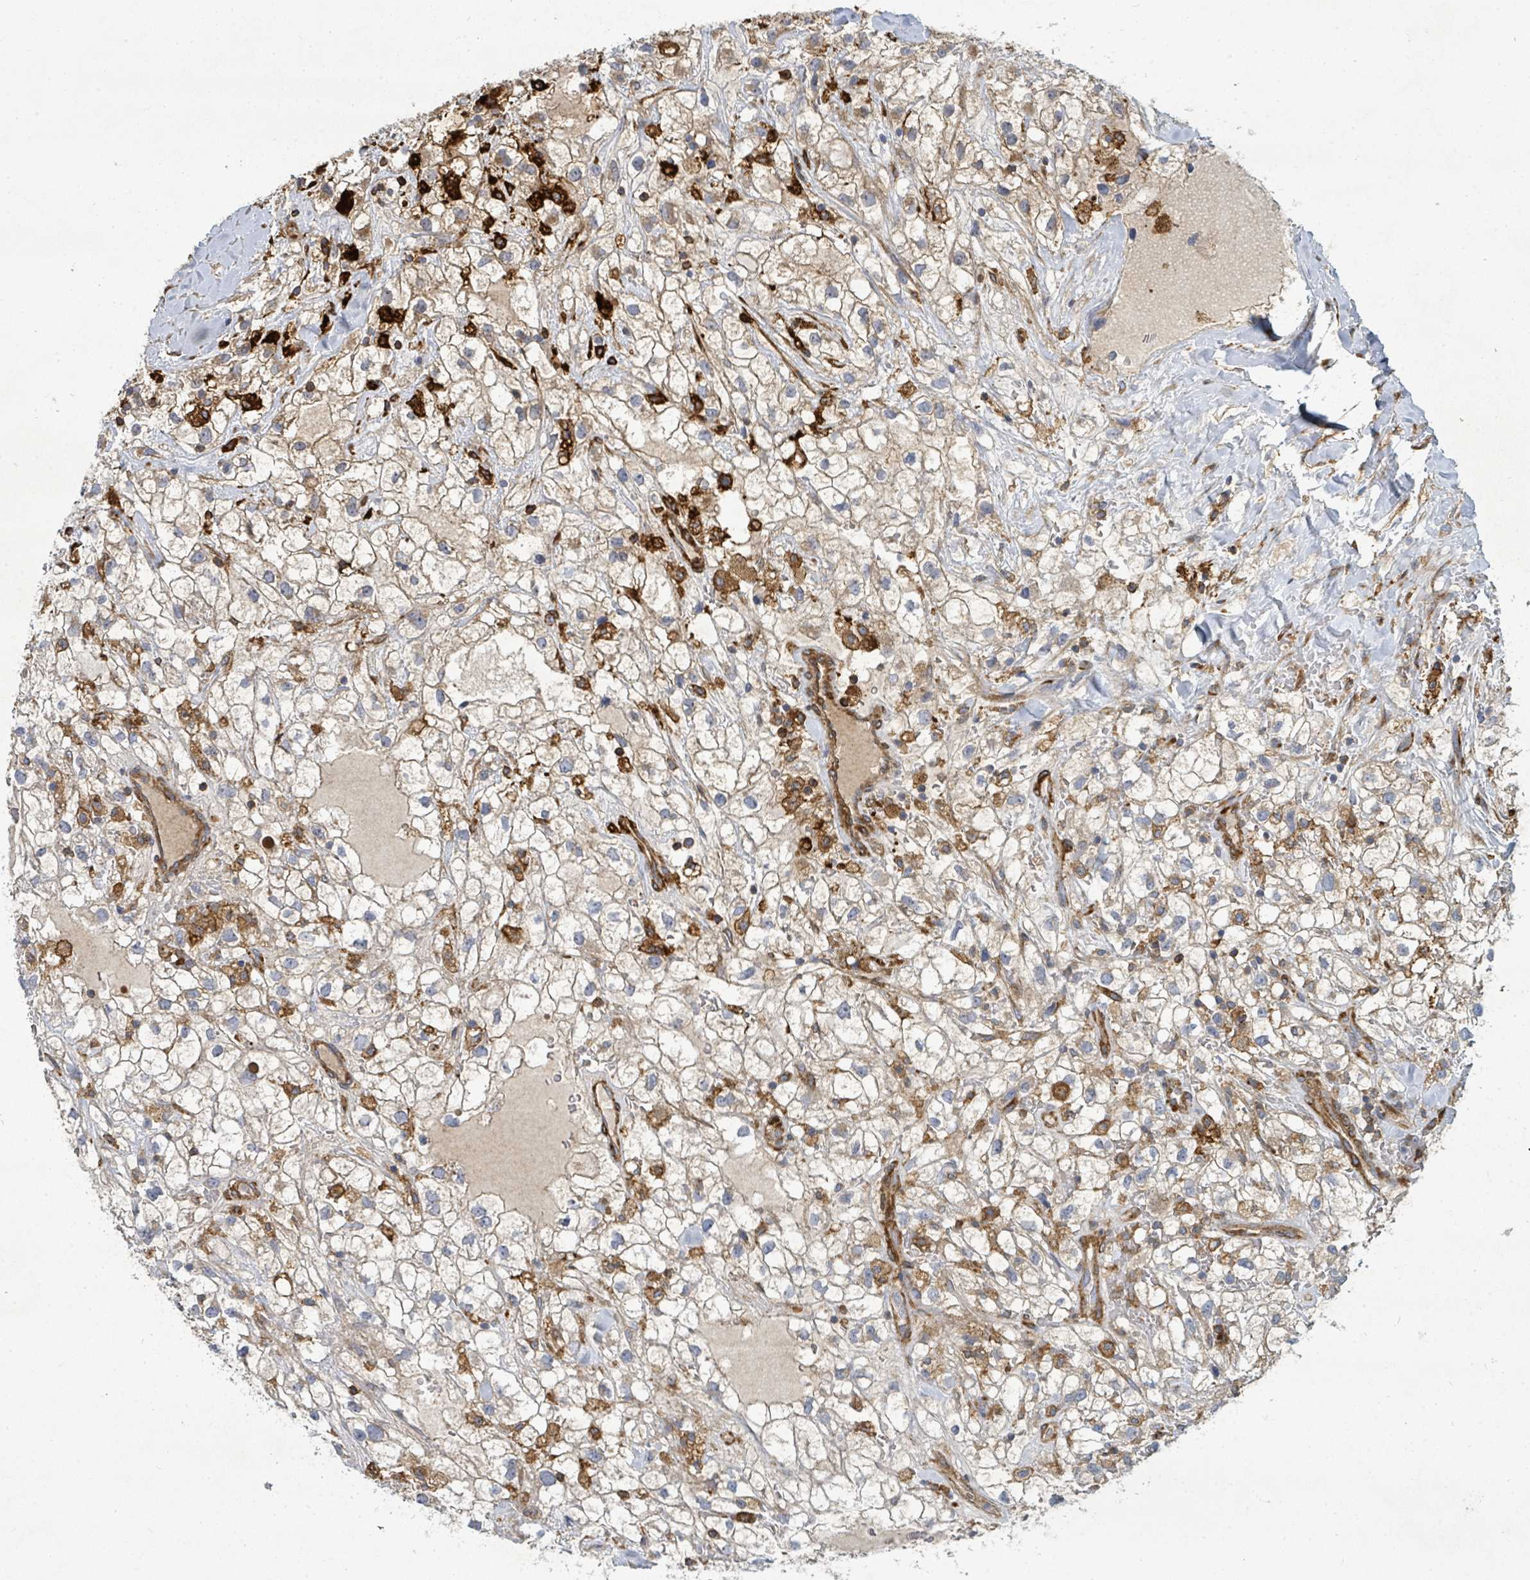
{"staining": {"intensity": "negative", "quantity": "none", "location": "none"}, "tissue": "renal cancer", "cell_type": "Tumor cells", "image_type": "cancer", "snomed": [{"axis": "morphology", "description": "Adenocarcinoma, NOS"}, {"axis": "topography", "description": "Kidney"}], "caption": "Tumor cells show no significant positivity in renal cancer.", "gene": "IFIT1", "patient": {"sex": "male", "age": 59}}